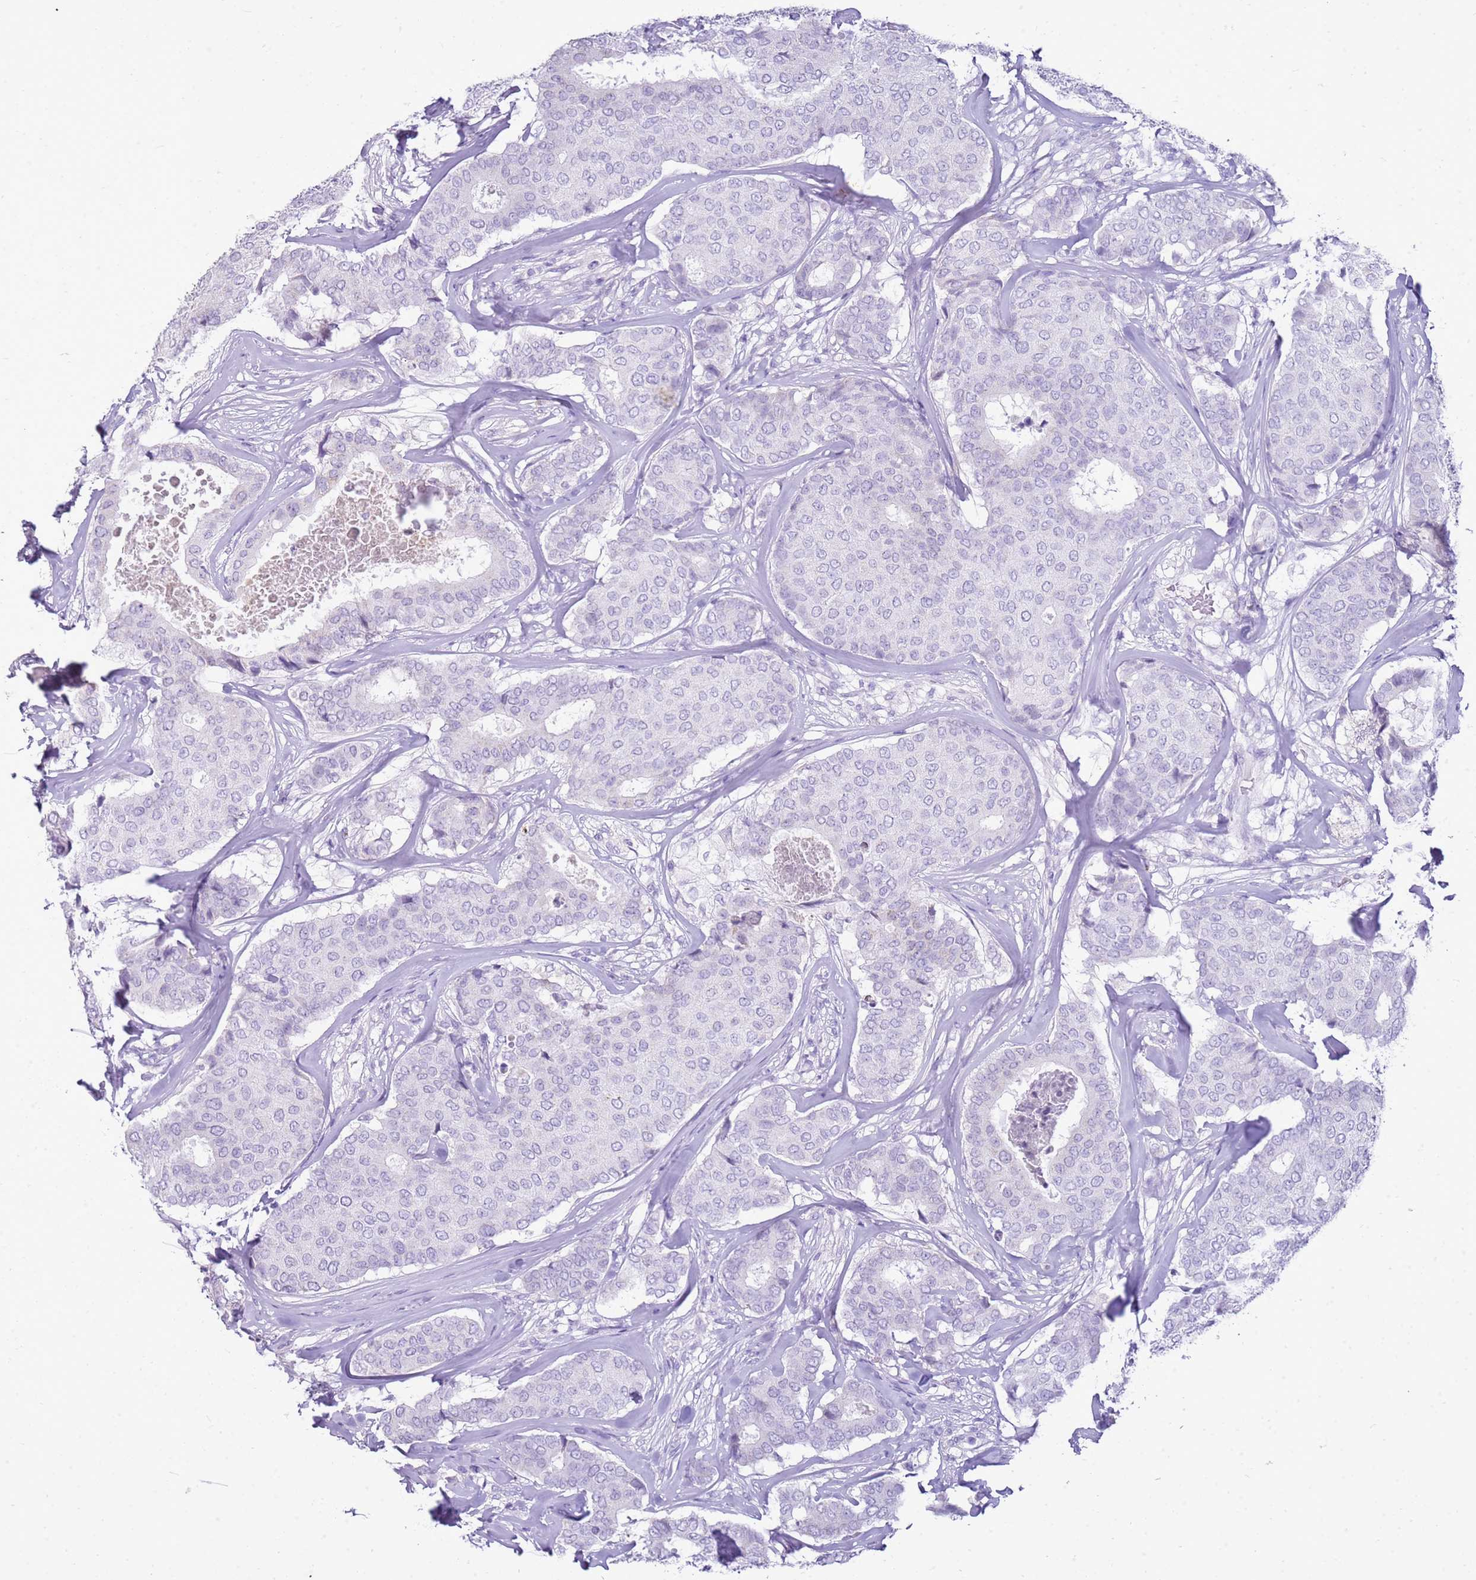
{"staining": {"intensity": "negative", "quantity": "none", "location": "none"}, "tissue": "breast cancer", "cell_type": "Tumor cells", "image_type": "cancer", "snomed": [{"axis": "morphology", "description": "Duct carcinoma"}, {"axis": "topography", "description": "Breast"}], "caption": "DAB (3,3'-diaminobenzidine) immunohistochemical staining of human intraductal carcinoma (breast) shows no significant positivity in tumor cells.", "gene": "FABP2", "patient": {"sex": "female", "age": 75}}